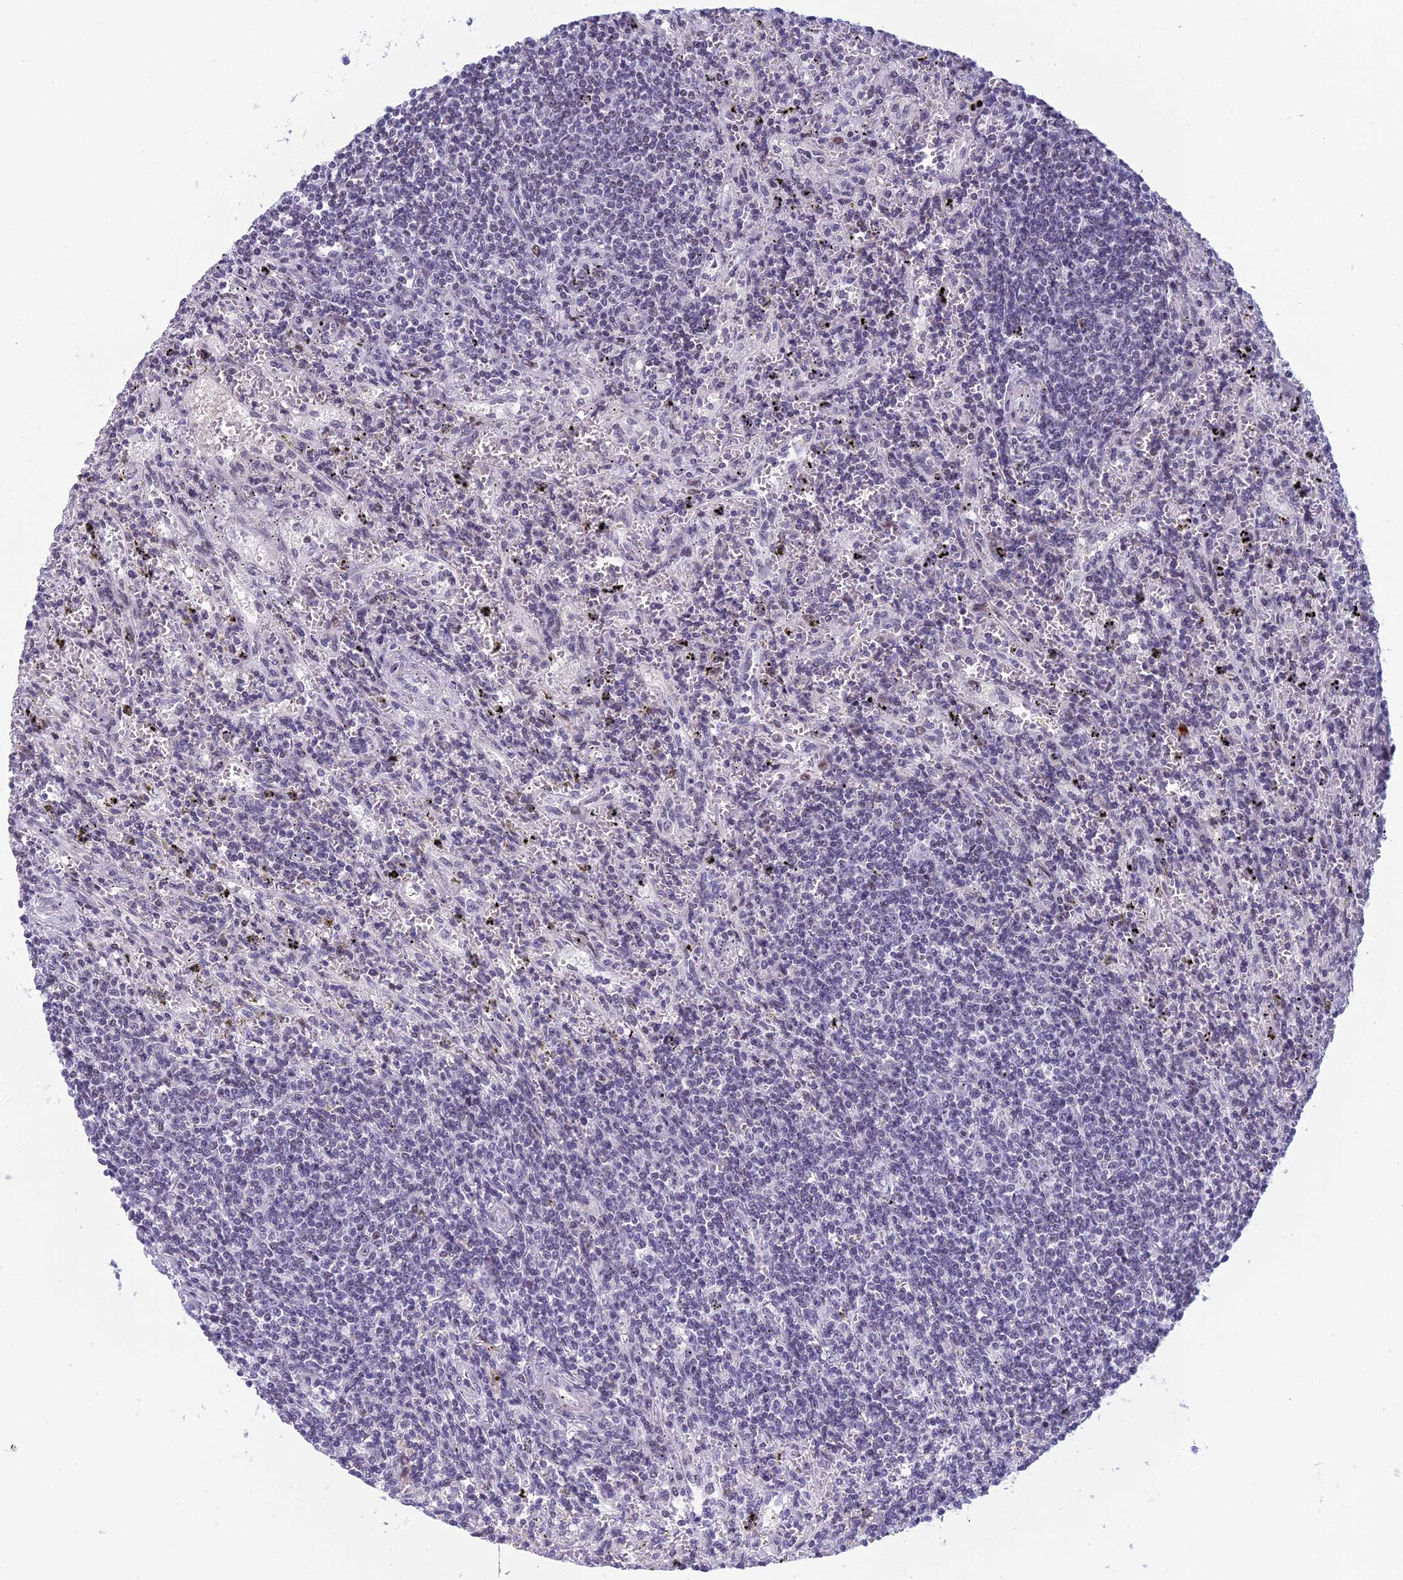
{"staining": {"intensity": "negative", "quantity": "none", "location": "none"}, "tissue": "lymphoma", "cell_type": "Tumor cells", "image_type": "cancer", "snomed": [{"axis": "morphology", "description": "Malignant lymphoma, non-Hodgkin's type, Low grade"}, {"axis": "topography", "description": "Spleen"}], "caption": "High magnification brightfield microscopy of lymphoma stained with DAB (3,3'-diaminobenzidine) (brown) and counterstained with hematoxylin (blue): tumor cells show no significant positivity. Nuclei are stained in blue.", "gene": "RGS17", "patient": {"sex": "male", "age": 76}}